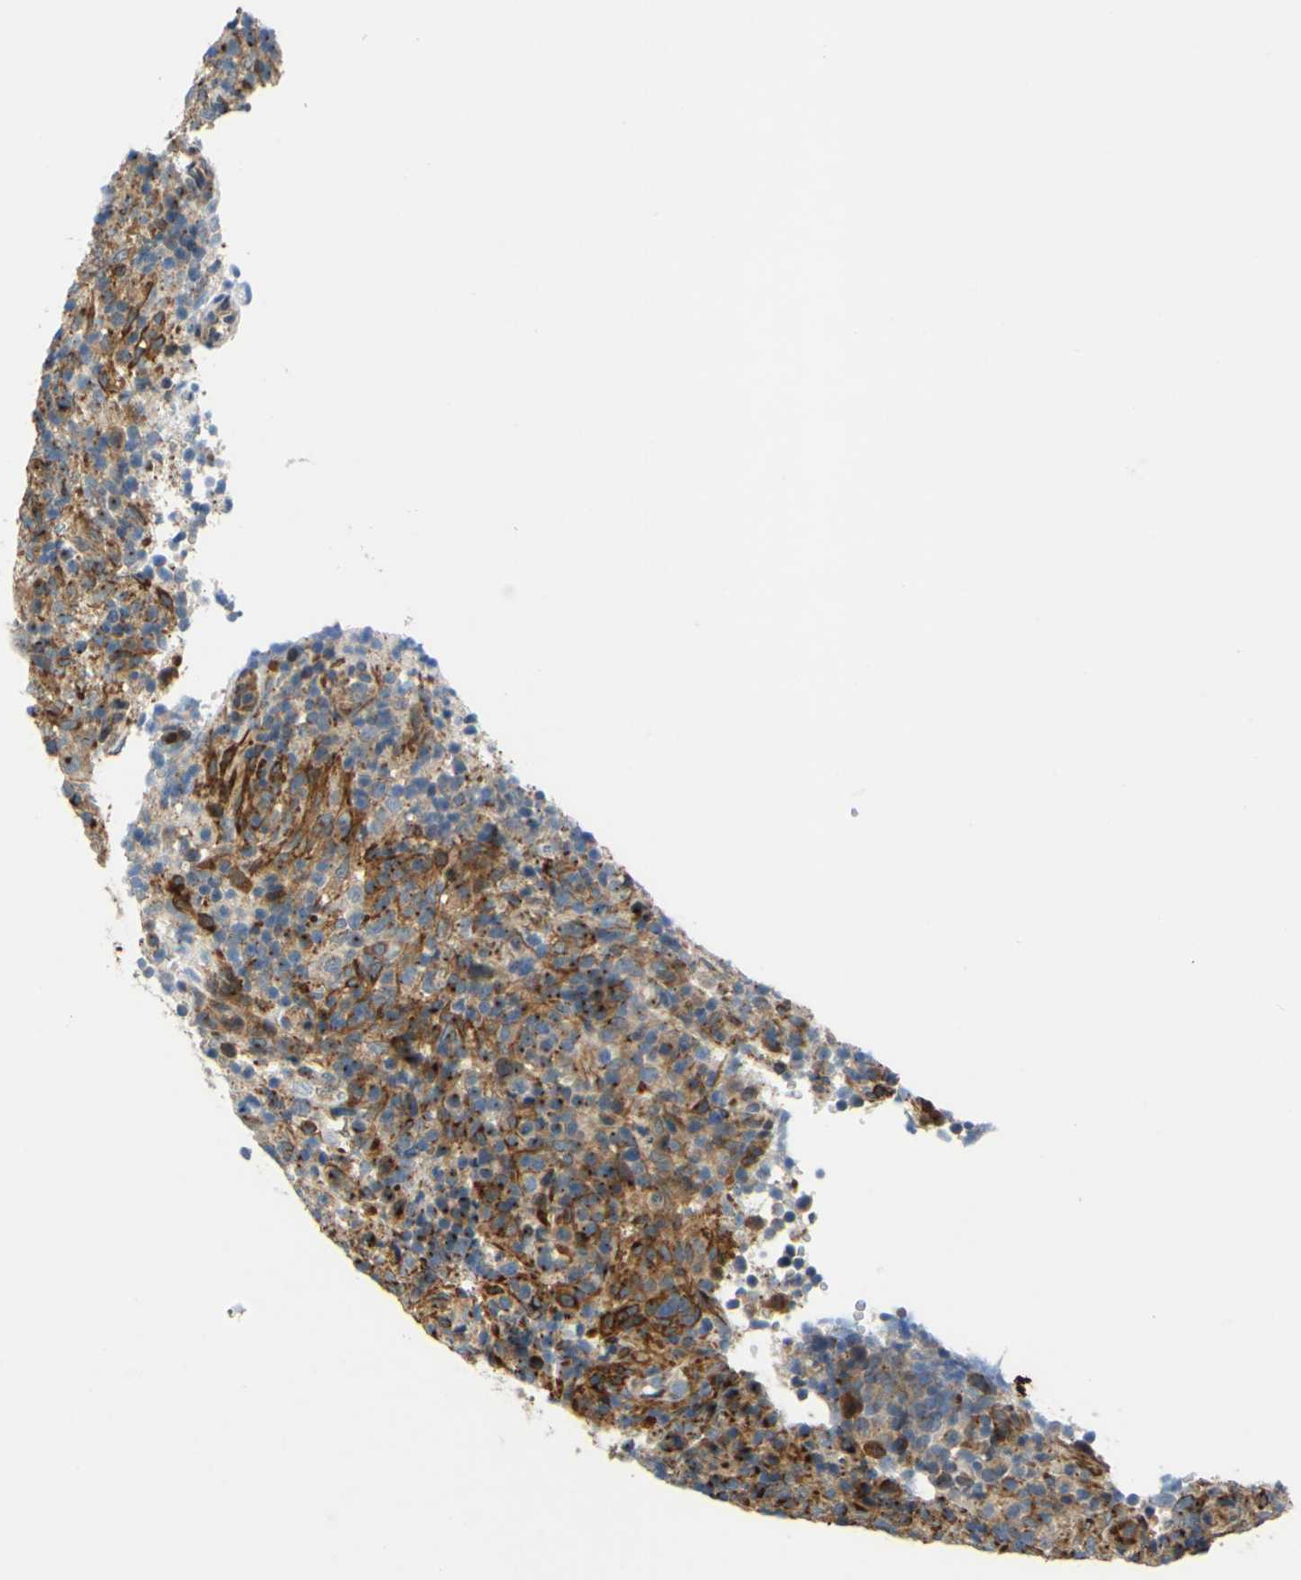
{"staining": {"intensity": "weak", "quantity": ">75%", "location": "cytoplasmic/membranous"}, "tissue": "lymphoma", "cell_type": "Tumor cells", "image_type": "cancer", "snomed": [{"axis": "morphology", "description": "Malignant lymphoma, non-Hodgkin's type, High grade"}, {"axis": "topography", "description": "Lymph node"}], "caption": "DAB immunohistochemical staining of human lymphoma demonstrates weak cytoplasmic/membranous protein staining in approximately >75% of tumor cells. (DAB IHC with brightfield microscopy, high magnification).", "gene": "ARHGAP1", "patient": {"sex": "female", "age": 76}}